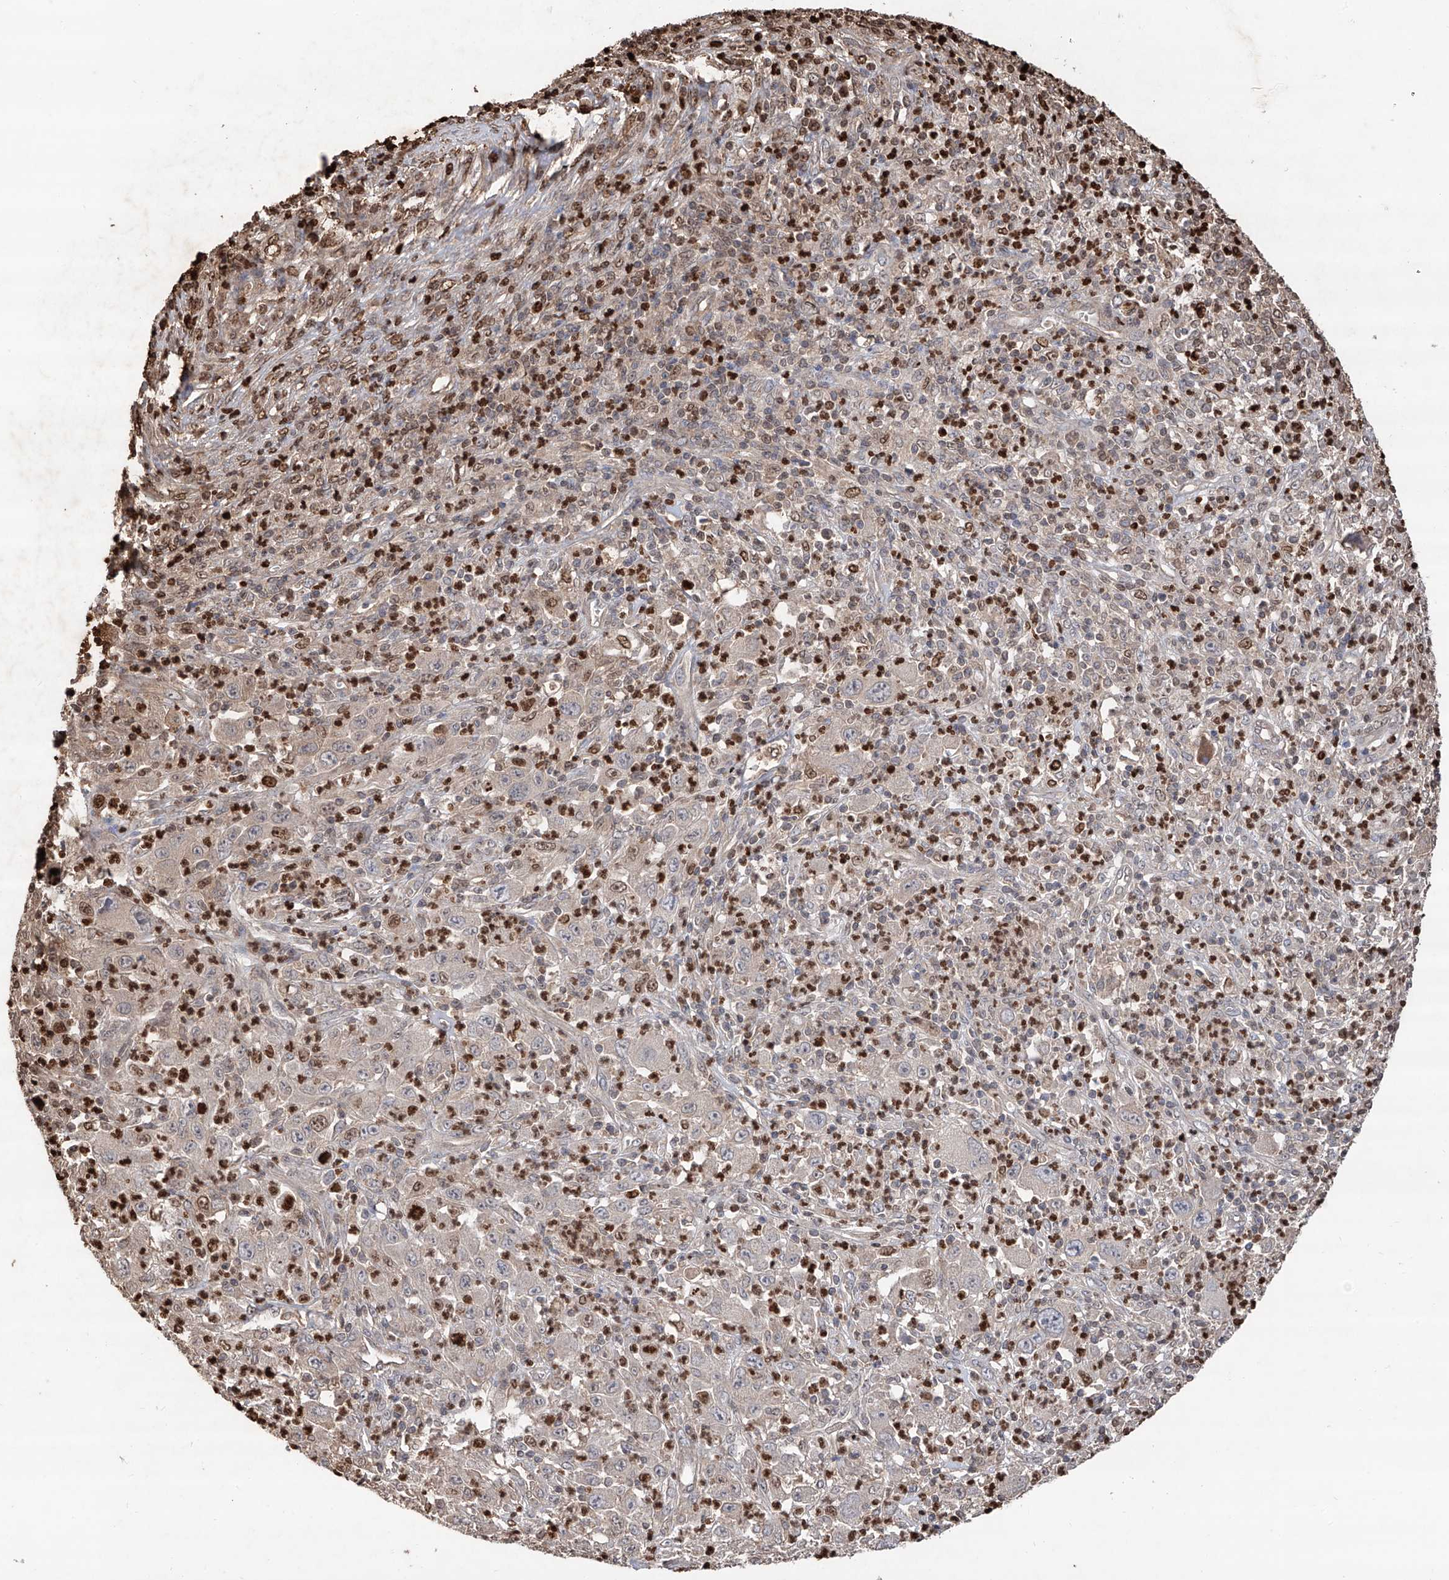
{"staining": {"intensity": "weak", "quantity": "<25%", "location": "cytoplasmic/membranous"}, "tissue": "melanoma", "cell_type": "Tumor cells", "image_type": "cancer", "snomed": [{"axis": "morphology", "description": "Malignant melanoma, Metastatic site"}, {"axis": "topography", "description": "Skin"}], "caption": "Malignant melanoma (metastatic site) was stained to show a protein in brown. There is no significant staining in tumor cells. (DAB immunohistochemistry visualized using brightfield microscopy, high magnification).", "gene": "EDN1", "patient": {"sex": "female", "age": 56}}